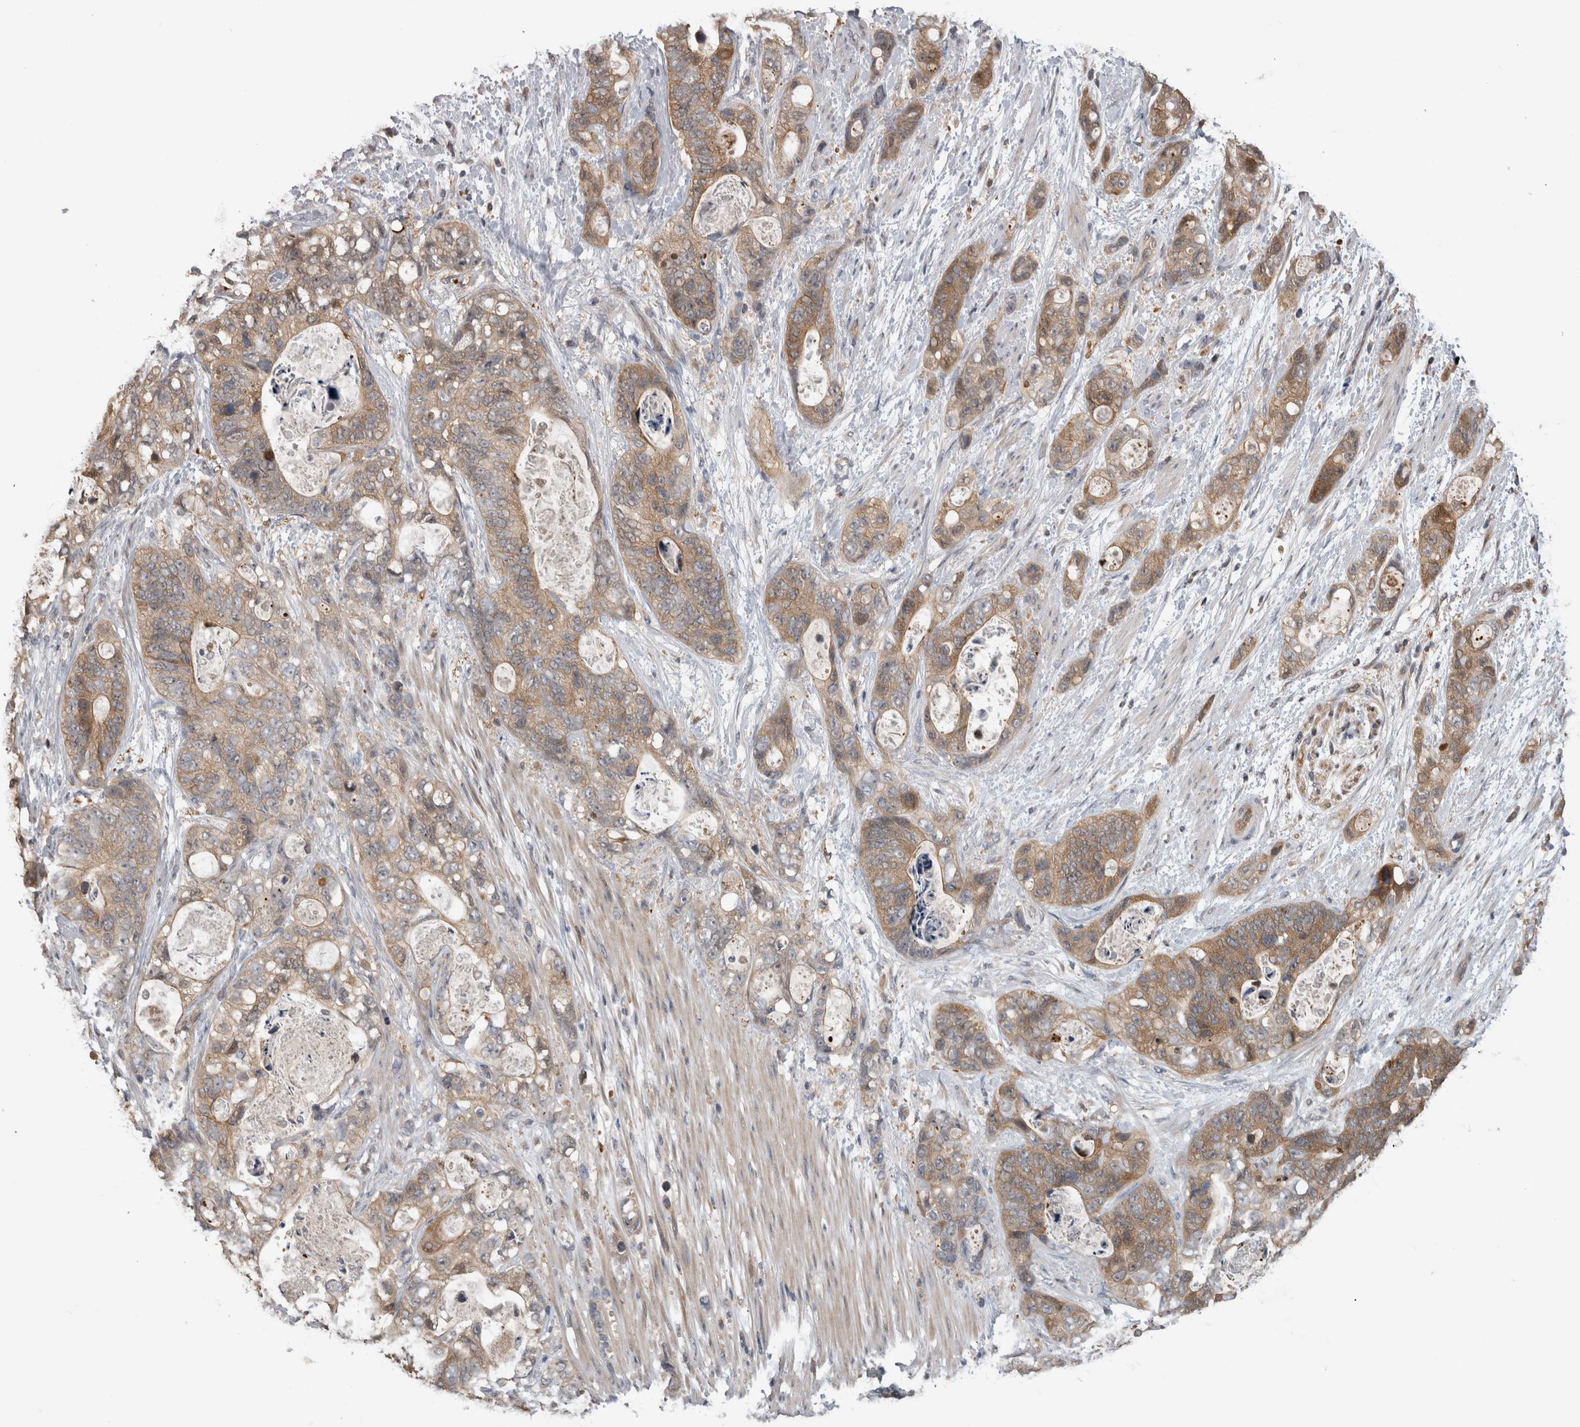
{"staining": {"intensity": "weak", "quantity": ">75%", "location": "cytoplasmic/membranous"}, "tissue": "stomach cancer", "cell_type": "Tumor cells", "image_type": "cancer", "snomed": [{"axis": "morphology", "description": "Normal tissue, NOS"}, {"axis": "morphology", "description": "Adenocarcinoma, NOS"}, {"axis": "topography", "description": "Stomach"}], "caption": "The micrograph displays staining of stomach adenocarcinoma, revealing weak cytoplasmic/membranous protein positivity (brown color) within tumor cells.", "gene": "USH1G", "patient": {"sex": "female", "age": 89}}